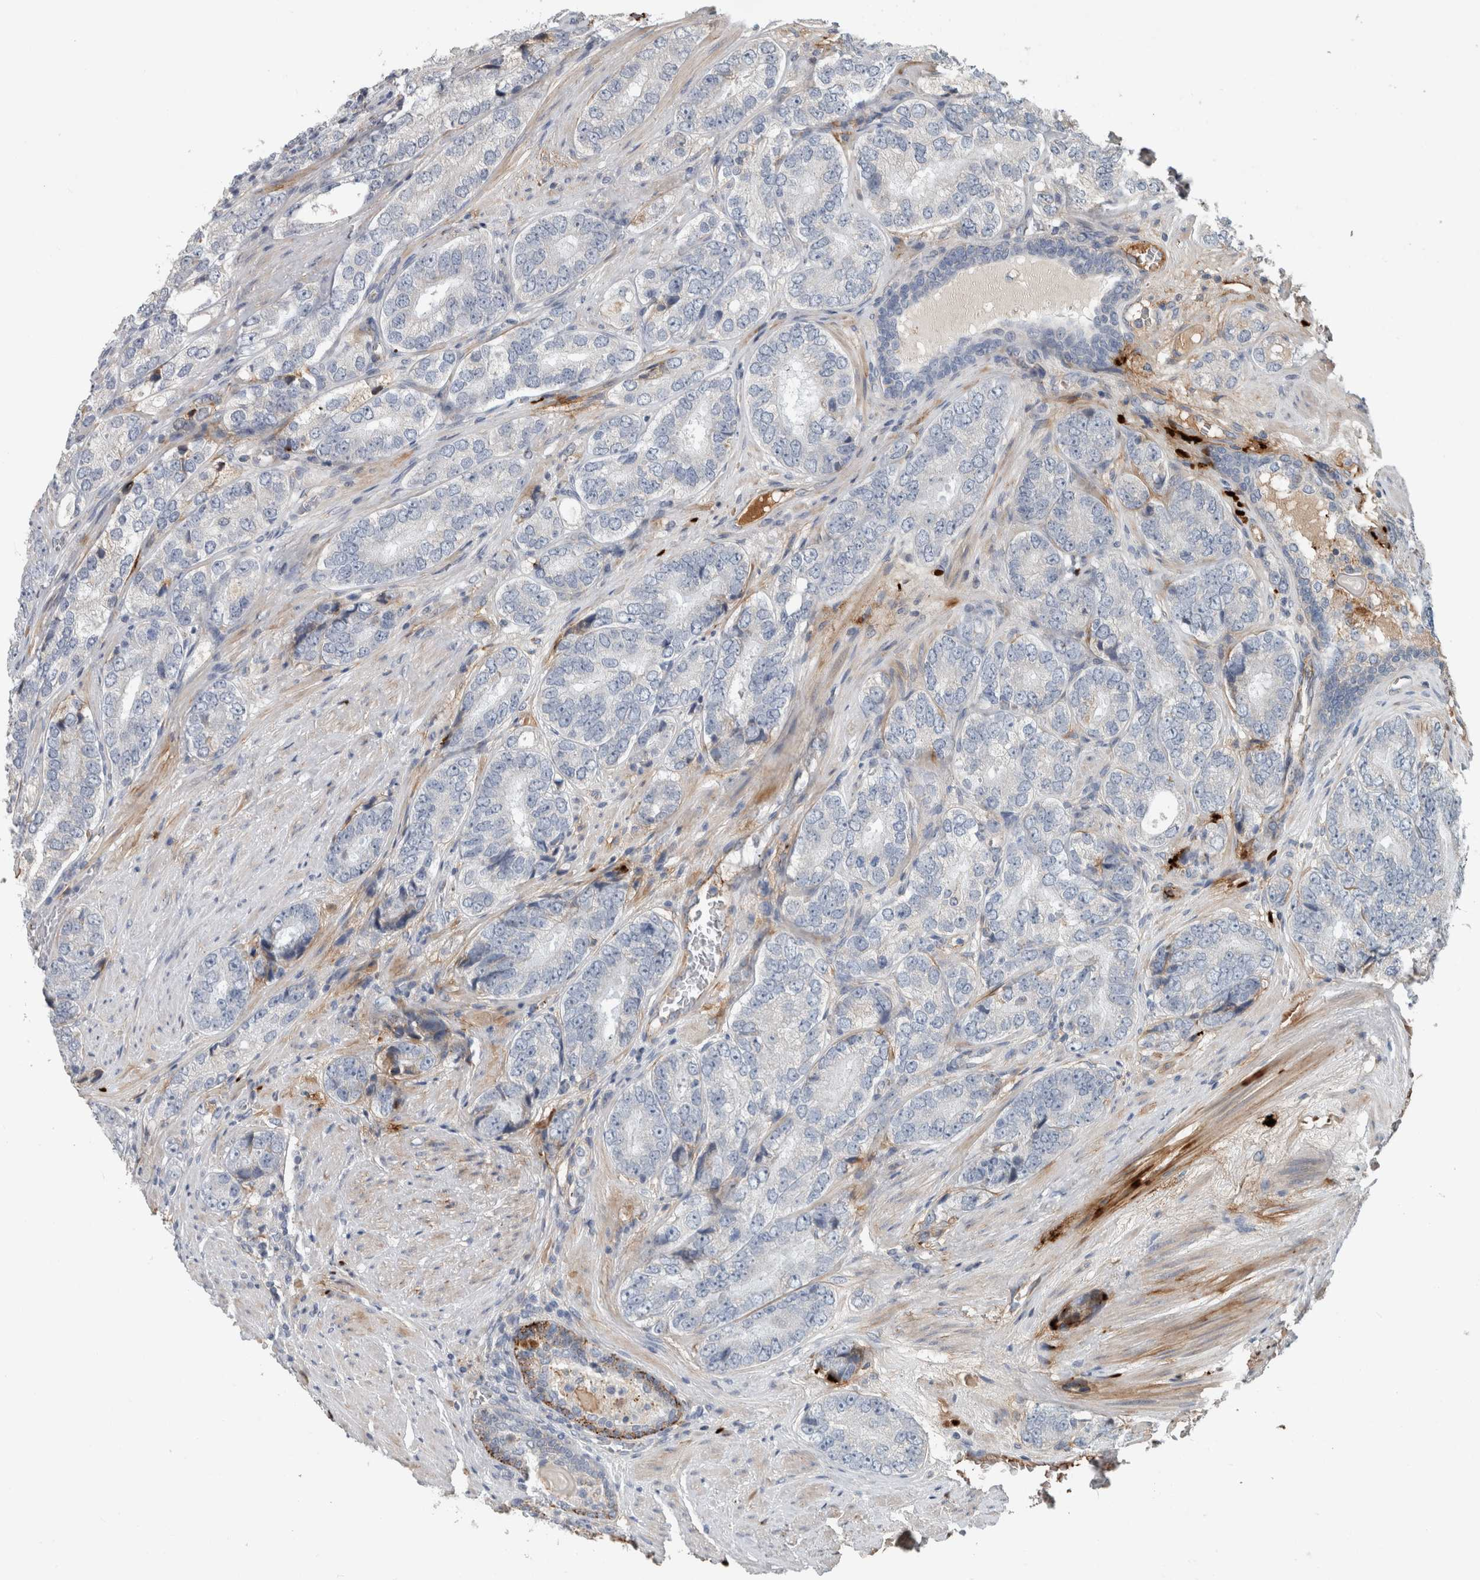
{"staining": {"intensity": "negative", "quantity": "none", "location": "none"}, "tissue": "prostate cancer", "cell_type": "Tumor cells", "image_type": "cancer", "snomed": [{"axis": "morphology", "description": "Adenocarcinoma, High grade"}, {"axis": "topography", "description": "Prostate"}], "caption": "High magnification brightfield microscopy of prostate adenocarcinoma (high-grade) stained with DAB (3,3'-diaminobenzidine) (brown) and counterstained with hematoxylin (blue): tumor cells show no significant expression.", "gene": "FN1", "patient": {"sex": "male", "age": 56}}